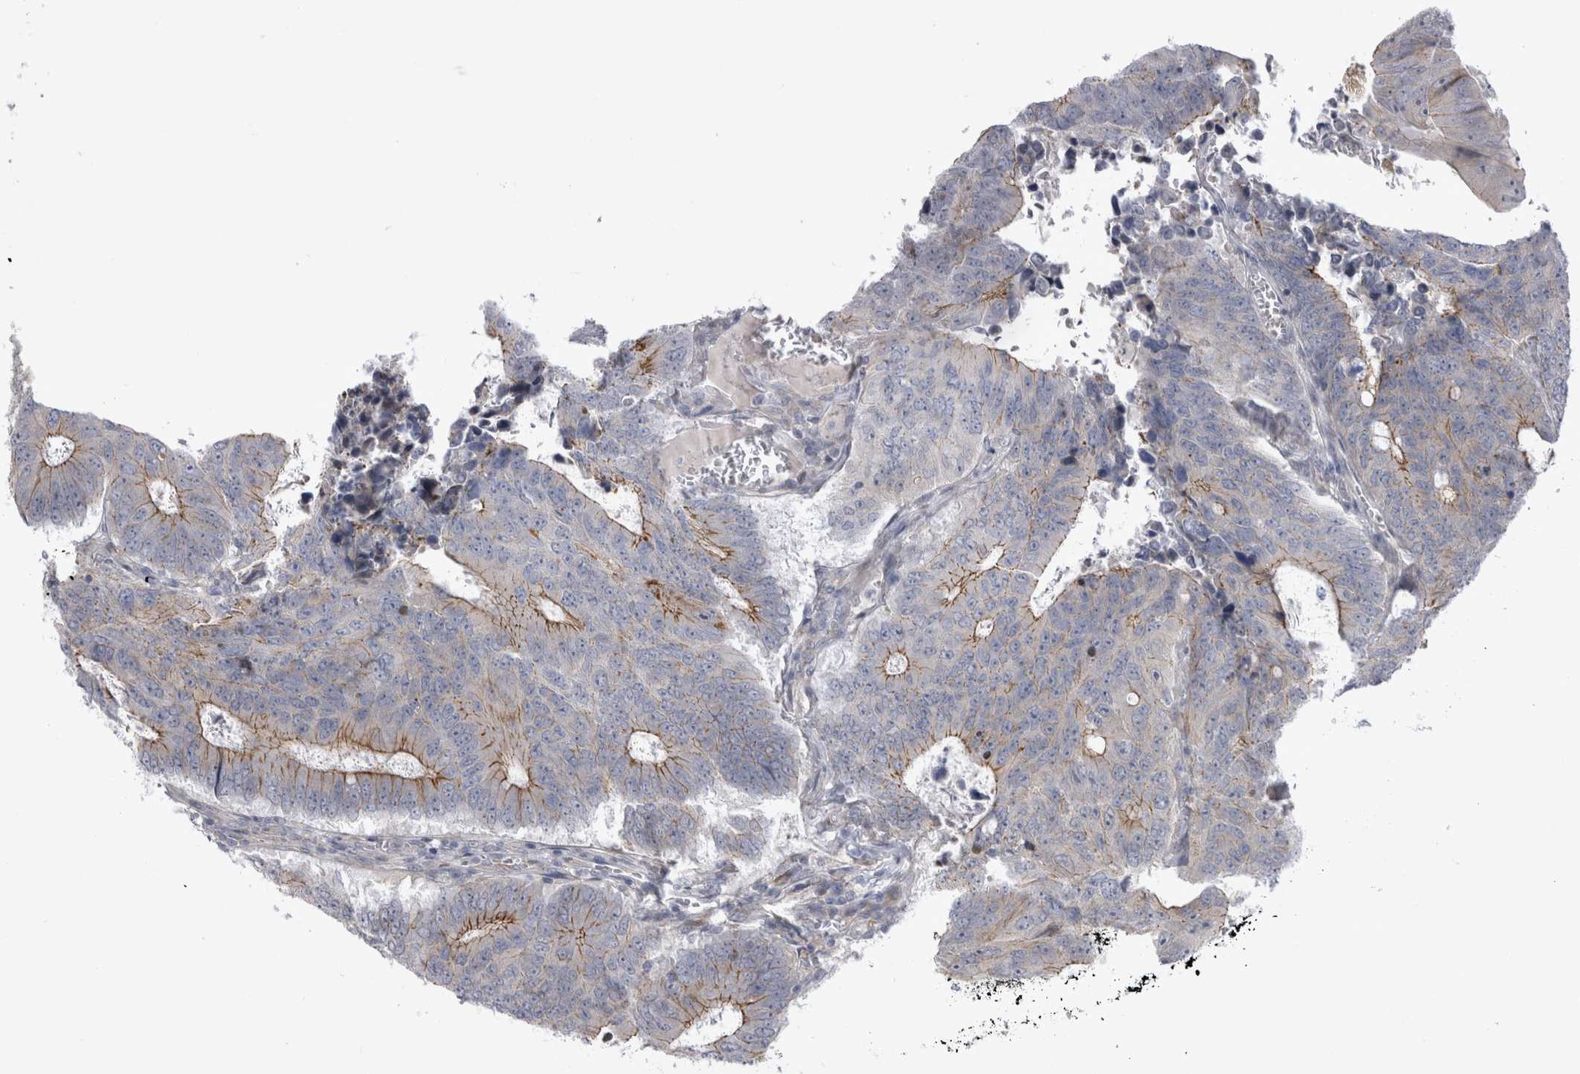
{"staining": {"intensity": "moderate", "quantity": "<25%", "location": "cytoplasmic/membranous"}, "tissue": "colorectal cancer", "cell_type": "Tumor cells", "image_type": "cancer", "snomed": [{"axis": "morphology", "description": "Adenocarcinoma, NOS"}, {"axis": "topography", "description": "Colon"}], "caption": "Immunohistochemical staining of human colorectal cancer reveals low levels of moderate cytoplasmic/membranous protein expression in about <25% of tumor cells.", "gene": "NENF", "patient": {"sex": "male", "age": 87}}